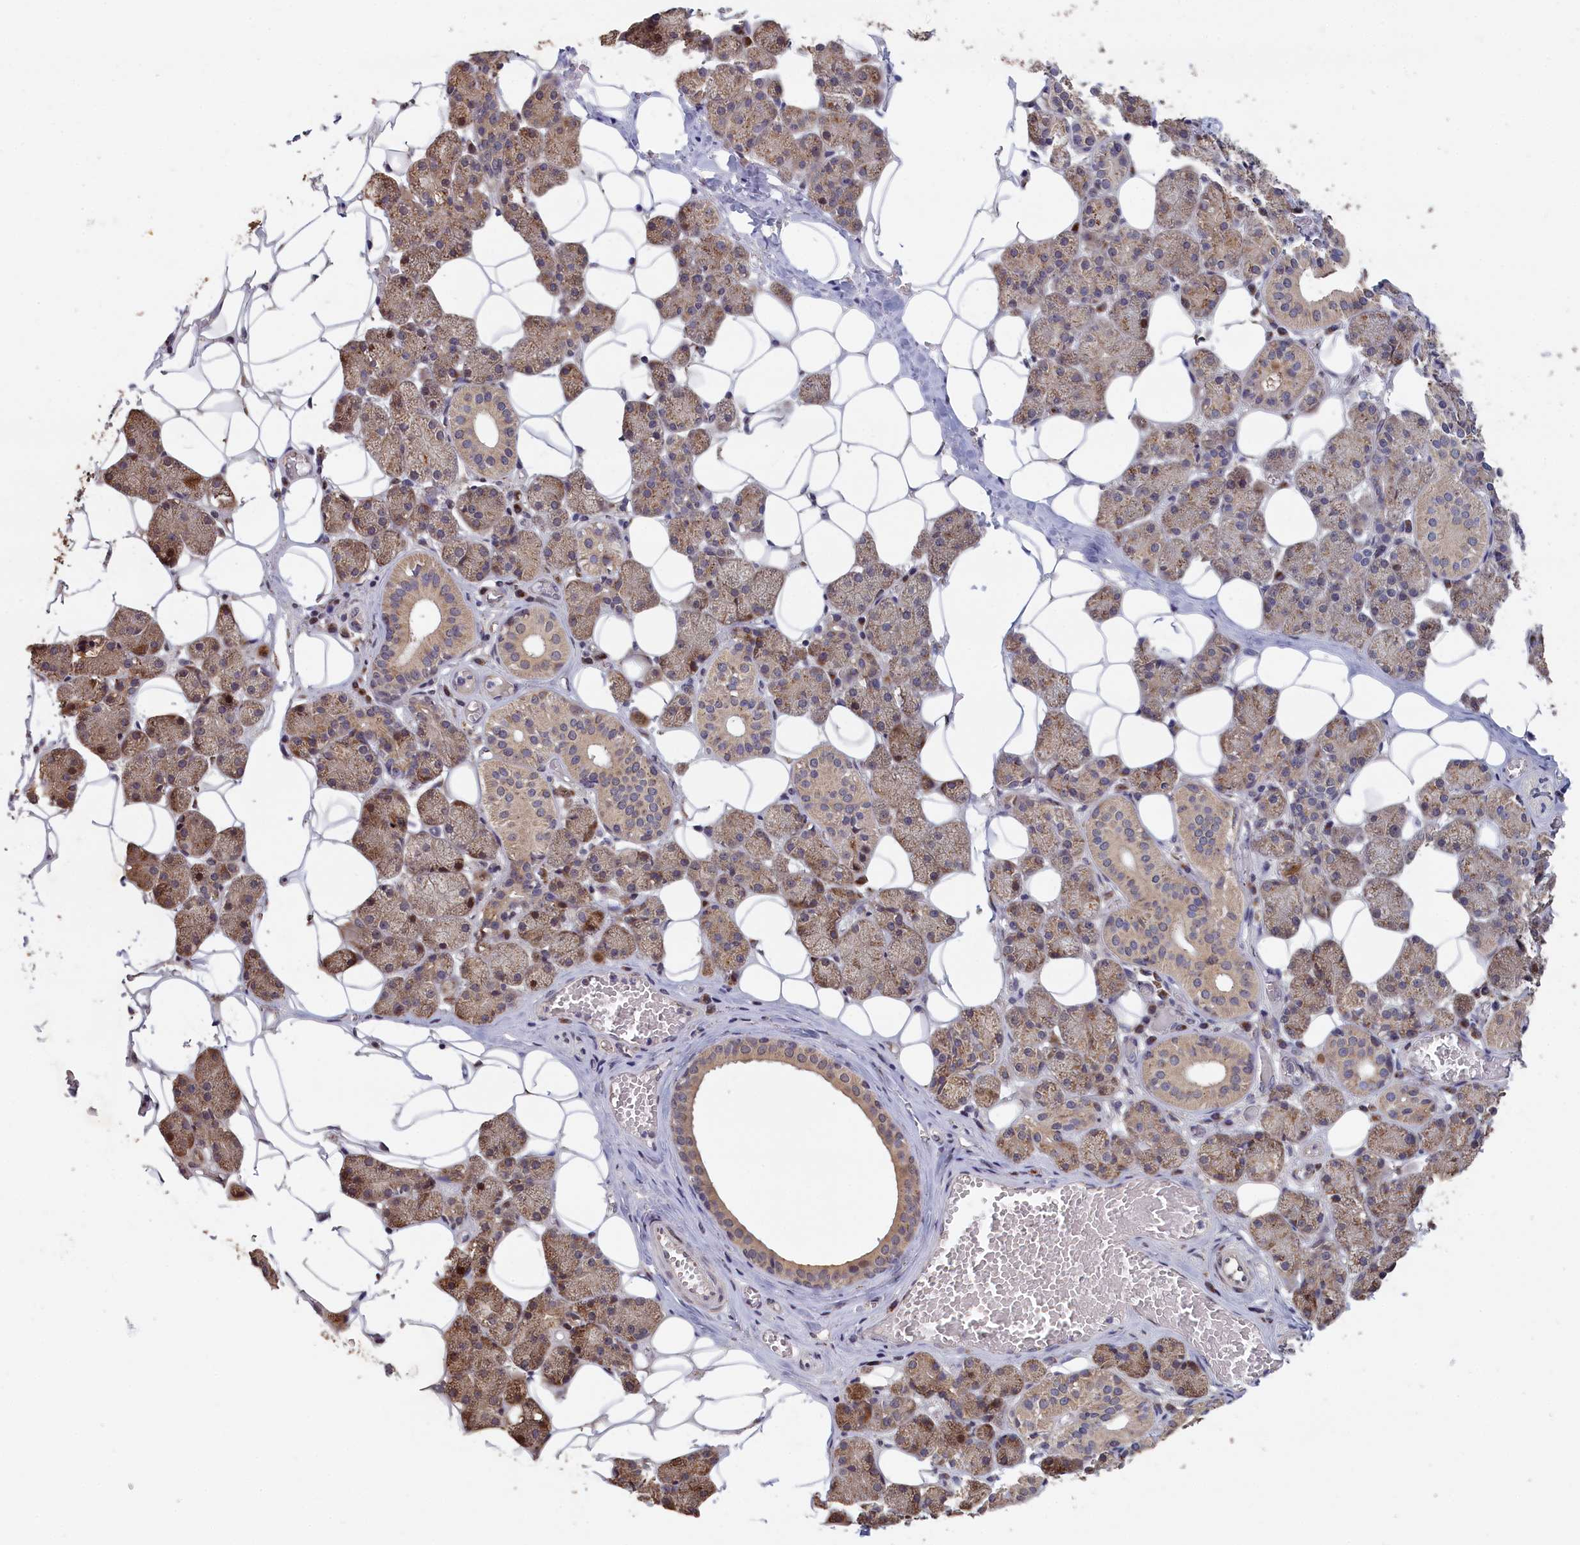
{"staining": {"intensity": "moderate", "quantity": "25%-75%", "location": "cytoplasmic/membranous"}, "tissue": "salivary gland", "cell_type": "Glandular cells", "image_type": "normal", "snomed": [{"axis": "morphology", "description": "Normal tissue, NOS"}, {"axis": "topography", "description": "Salivary gland"}], "caption": "The image demonstrates a brown stain indicating the presence of a protein in the cytoplasmic/membranous of glandular cells in salivary gland.", "gene": "PIGQ", "patient": {"sex": "female", "age": 33}}